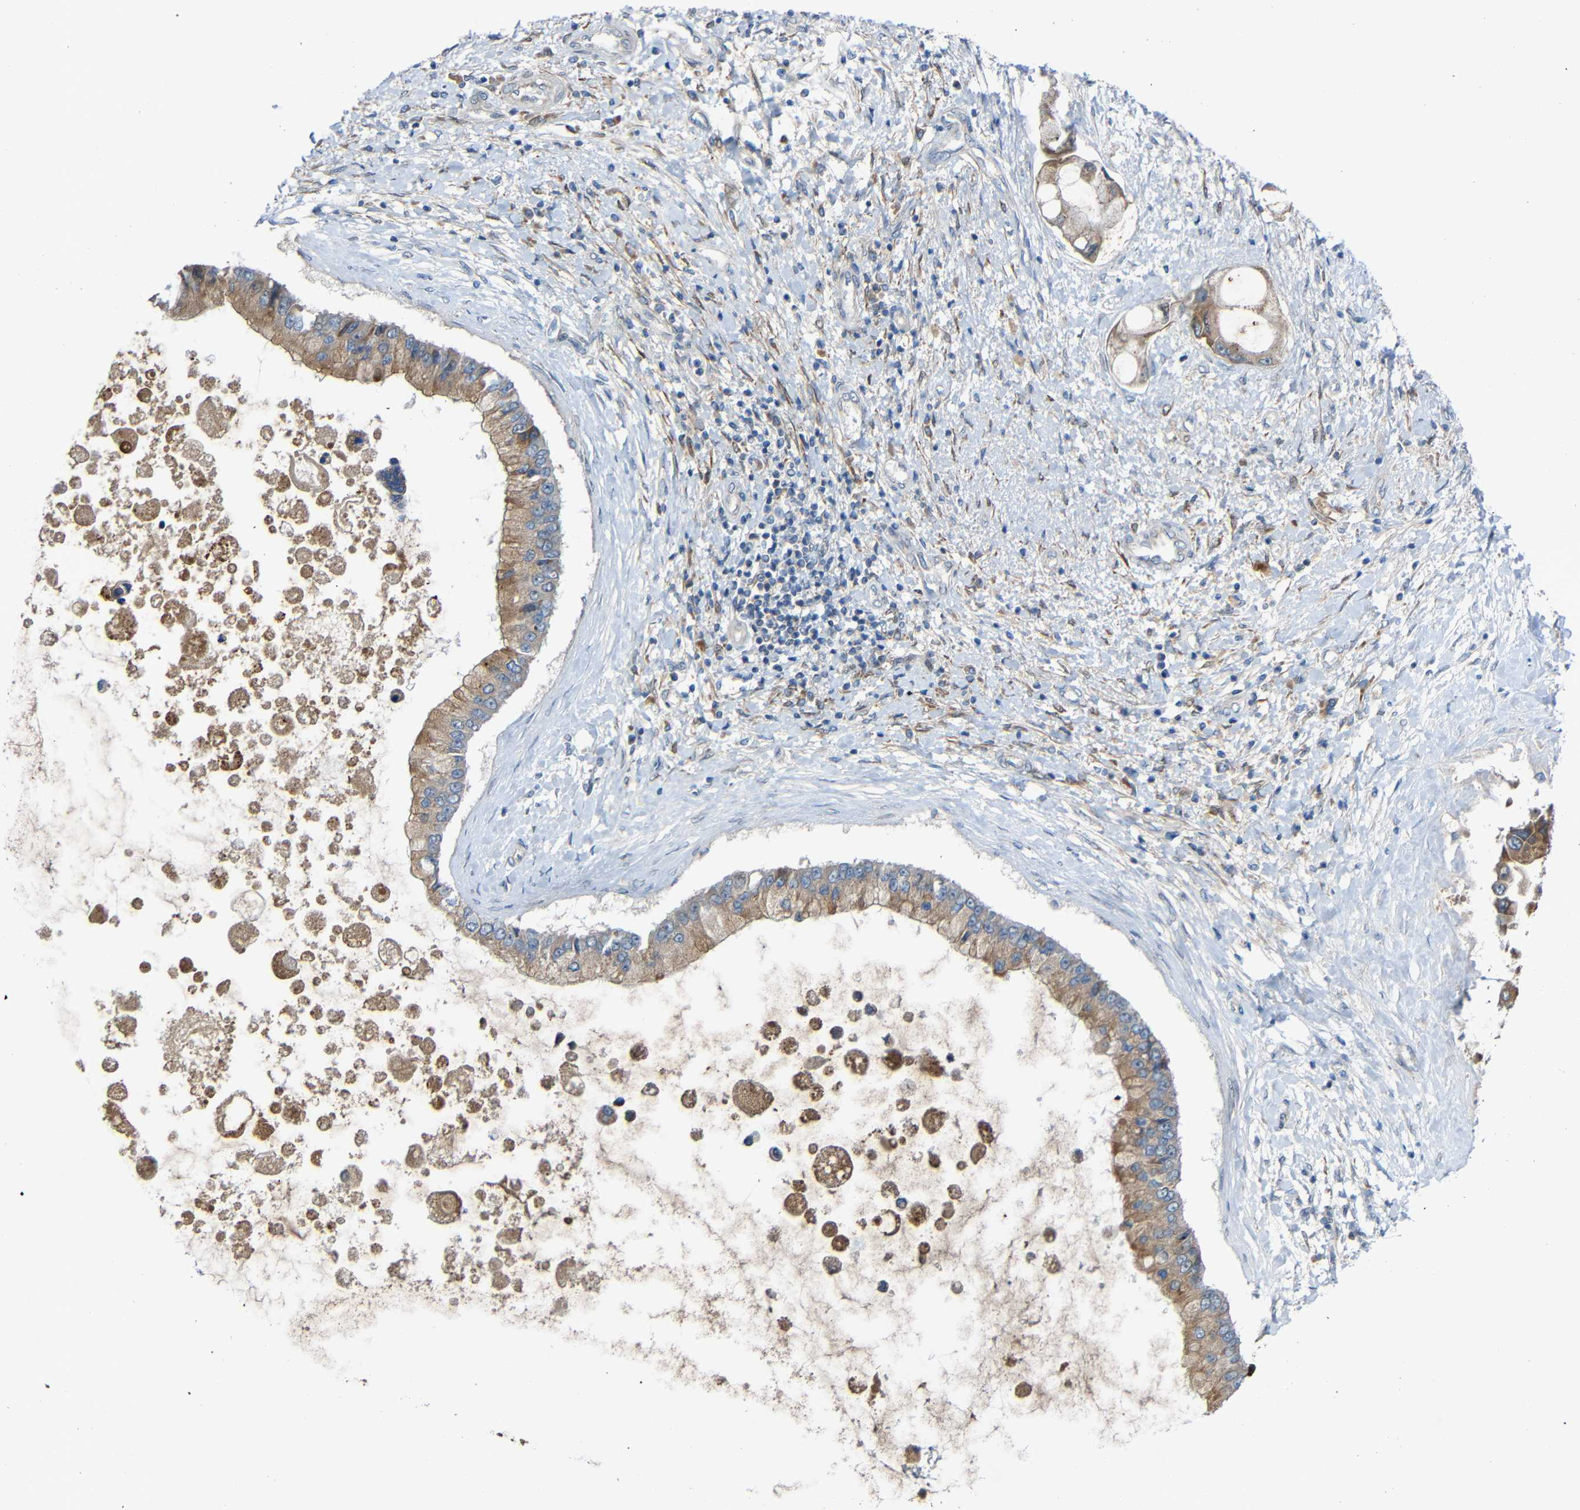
{"staining": {"intensity": "moderate", "quantity": ">75%", "location": "cytoplasmic/membranous"}, "tissue": "liver cancer", "cell_type": "Tumor cells", "image_type": "cancer", "snomed": [{"axis": "morphology", "description": "Cholangiocarcinoma"}, {"axis": "topography", "description": "Liver"}], "caption": "Immunohistochemical staining of liver cholangiocarcinoma exhibits moderate cytoplasmic/membranous protein expression in approximately >75% of tumor cells. (DAB IHC with brightfield microscopy, high magnification).", "gene": "TMEM25", "patient": {"sex": "male", "age": 50}}